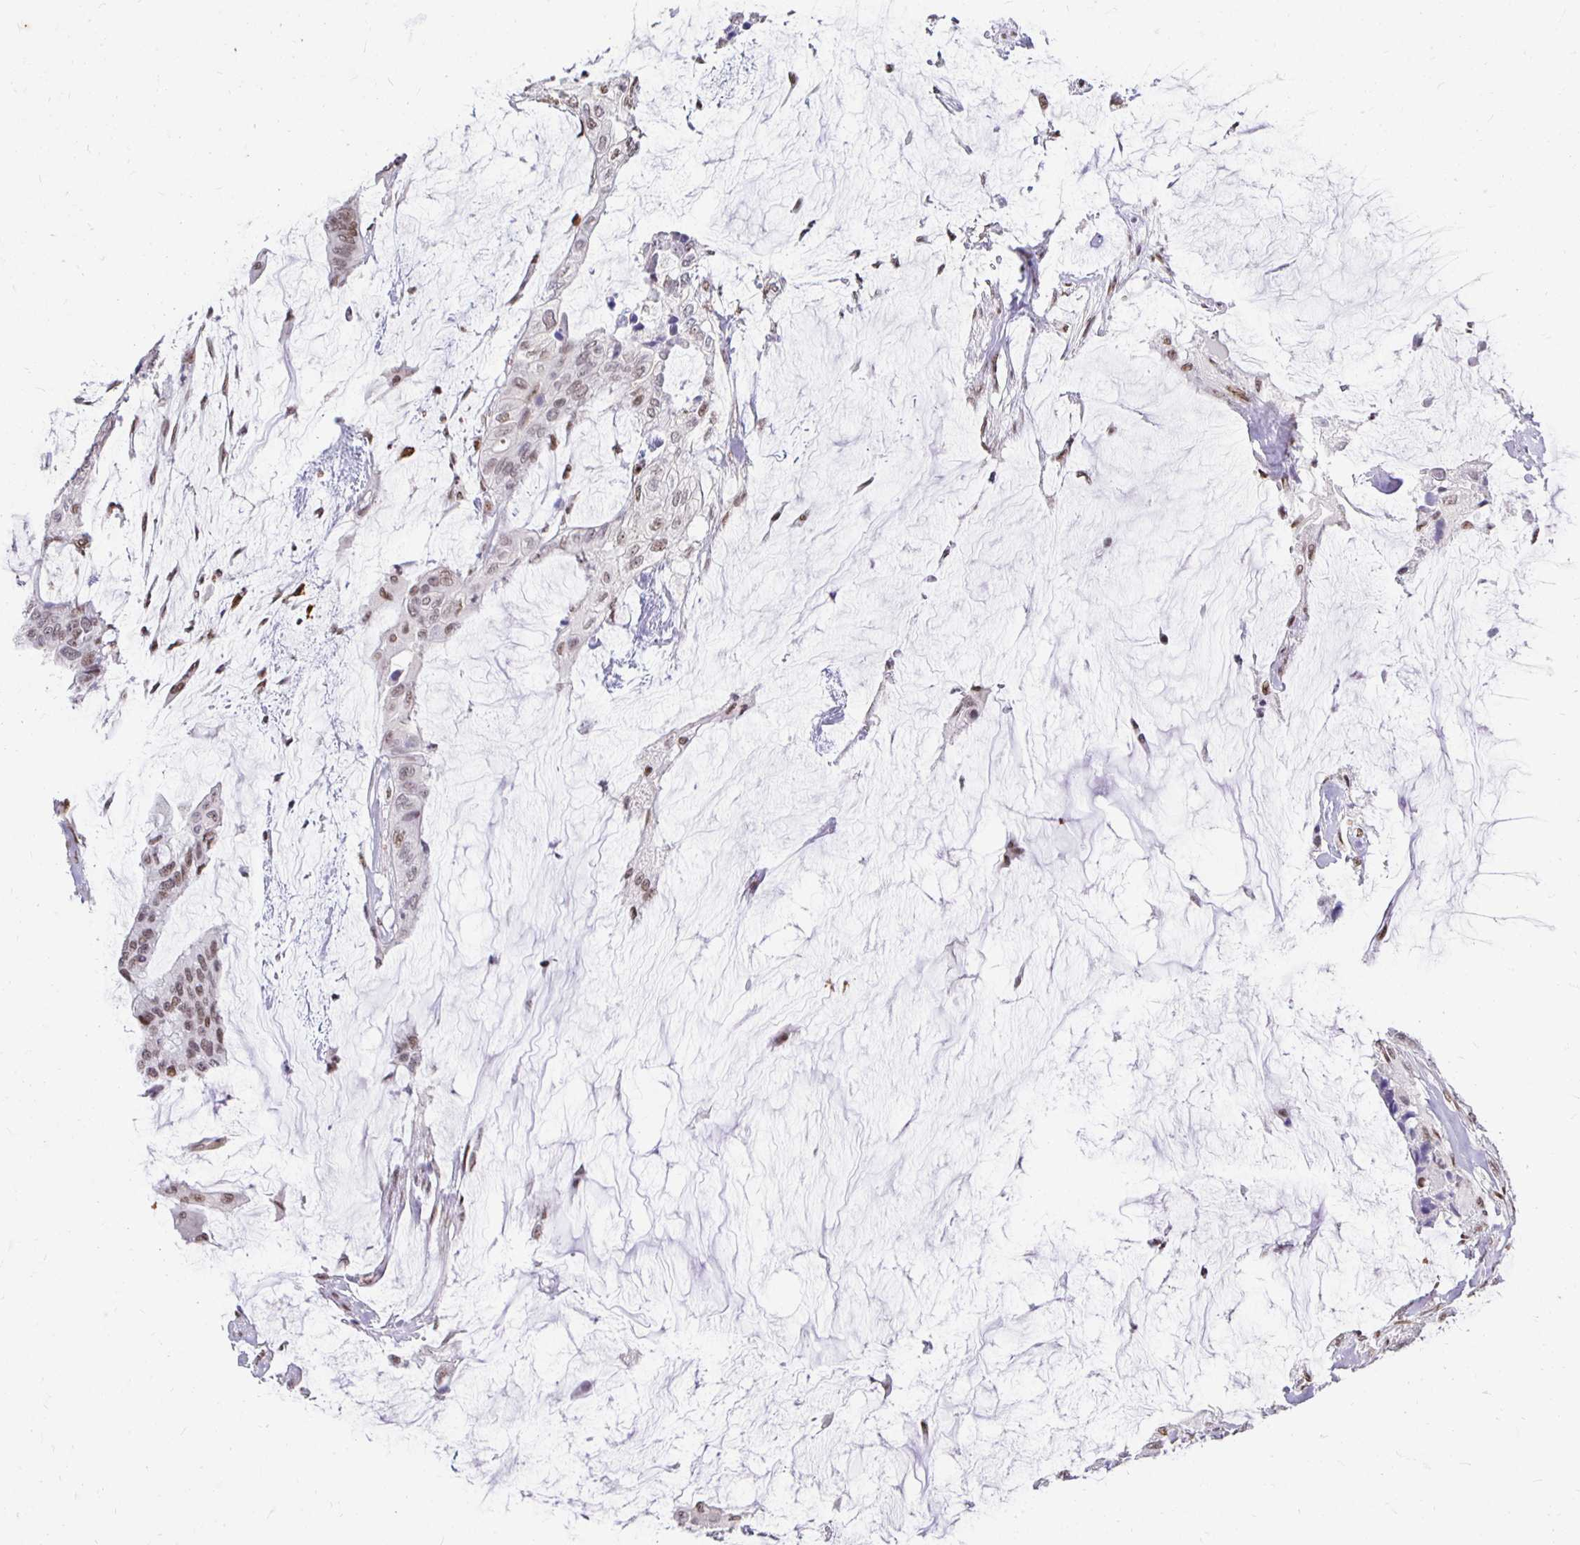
{"staining": {"intensity": "moderate", "quantity": ">75%", "location": "nuclear"}, "tissue": "colorectal cancer", "cell_type": "Tumor cells", "image_type": "cancer", "snomed": [{"axis": "morphology", "description": "Adenocarcinoma, NOS"}, {"axis": "topography", "description": "Rectum"}], "caption": "Immunohistochemistry micrograph of human colorectal cancer stained for a protein (brown), which exhibits medium levels of moderate nuclear expression in about >75% of tumor cells.", "gene": "ZNF579", "patient": {"sex": "female", "age": 59}}